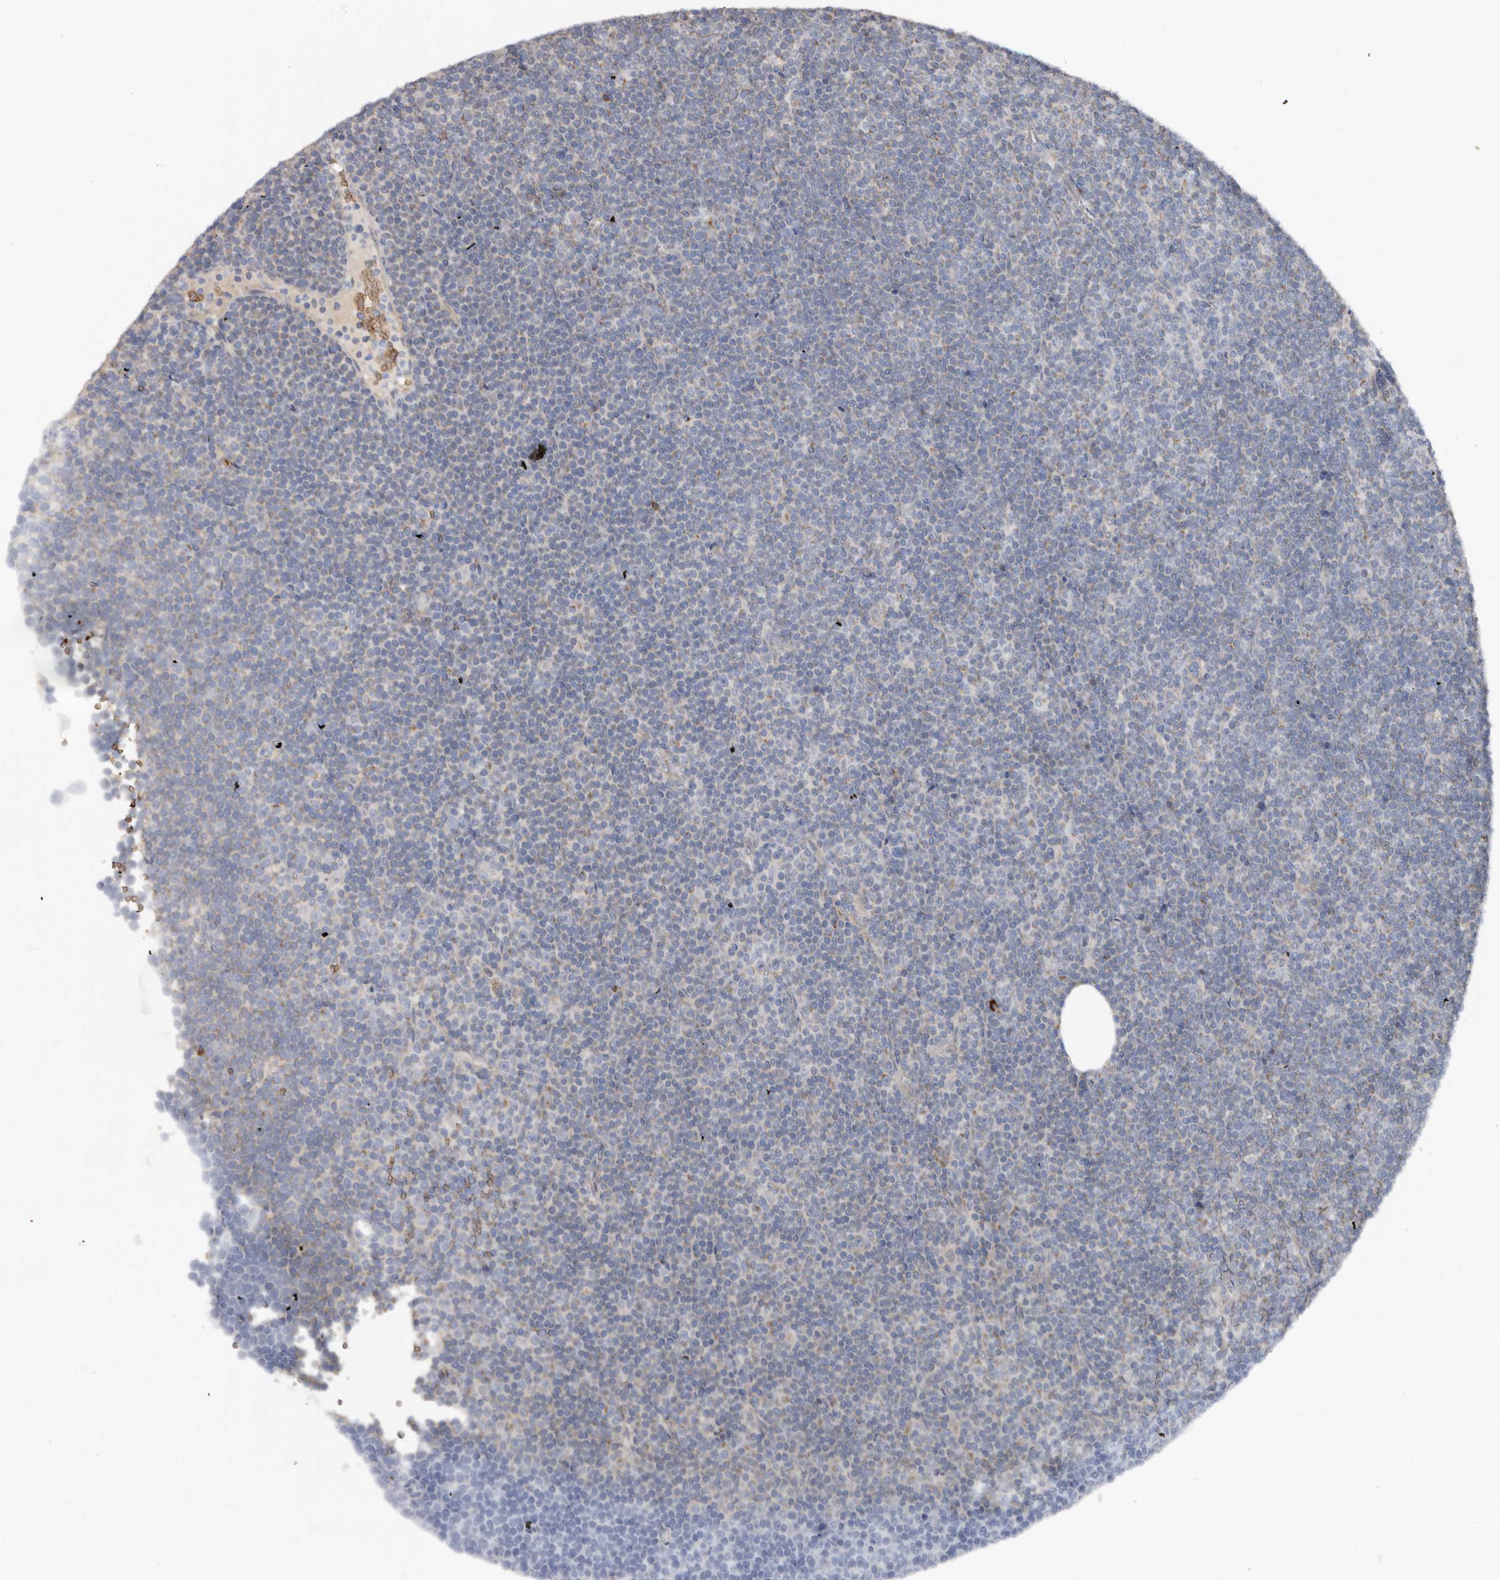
{"staining": {"intensity": "weak", "quantity": "<25%", "location": "cytoplasmic/membranous"}, "tissue": "lymphoma", "cell_type": "Tumor cells", "image_type": "cancer", "snomed": [{"axis": "morphology", "description": "Malignant lymphoma, non-Hodgkin's type, Low grade"}, {"axis": "topography", "description": "Lymph node"}], "caption": "This image is of malignant lymphoma, non-Hodgkin's type (low-grade) stained with IHC to label a protein in brown with the nuclei are counter-stained blue. There is no positivity in tumor cells.", "gene": "SPTA1", "patient": {"sex": "female", "age": 67}}